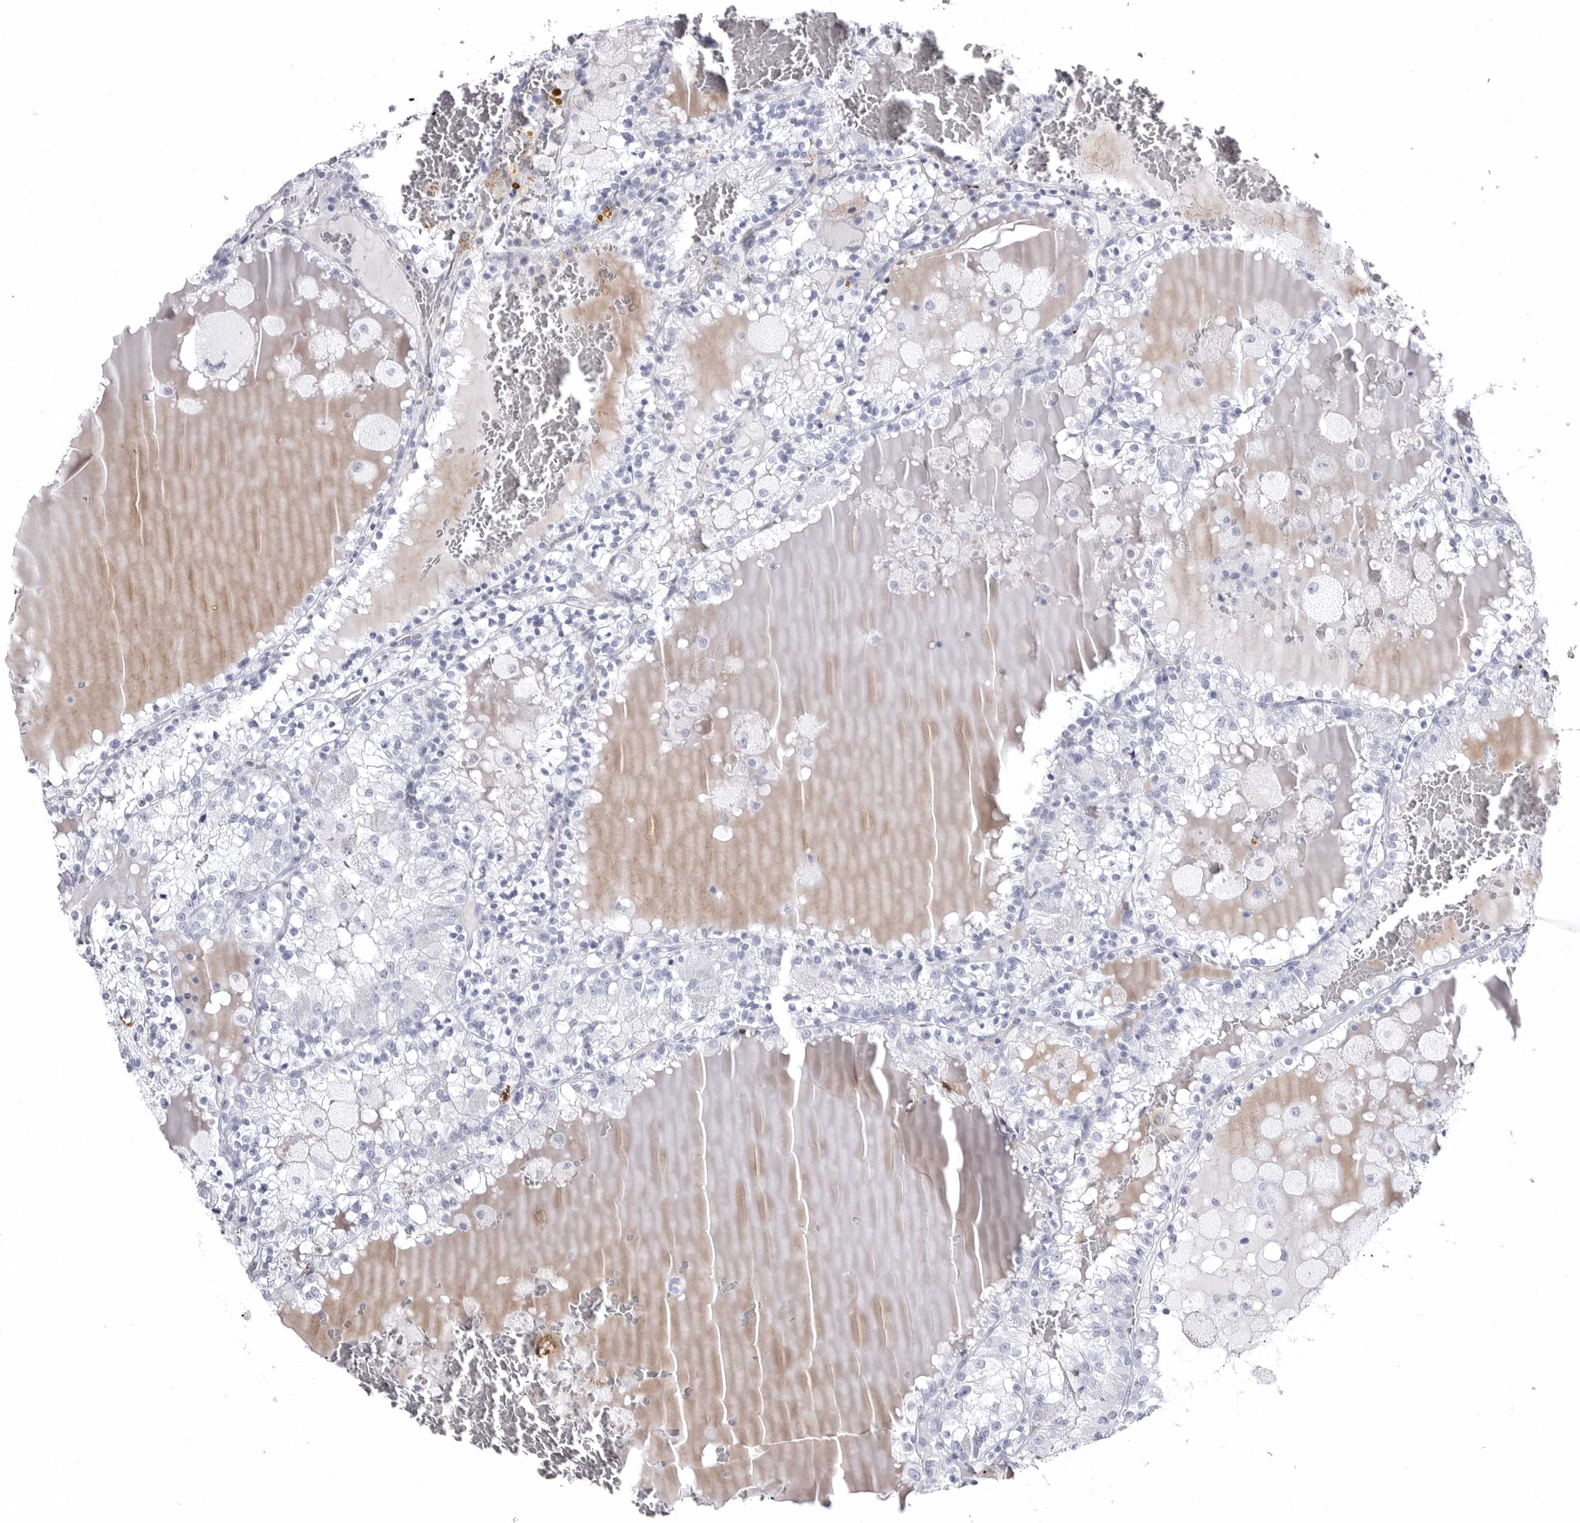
{"staining": {"intensity": "negative", "quantity": "none", "location": "none"}, "tissue": "renal cancer", "cell_type": "Tumor cells", "image_type": "cancer", "snomed": [{"axis": "morphology", "description": "Adenocarcinoma, NOS"}, {"axis": "topography", "description": "Kidney"}], "caption": "A high-resolution photomicrograph shows immunohistochemistry staining of renal cancer (adenocarcinoma), which reveals no significant expression in tumor cells.", "gene": "COL26A1", "patient": {"sex": "female", "age": 56}}